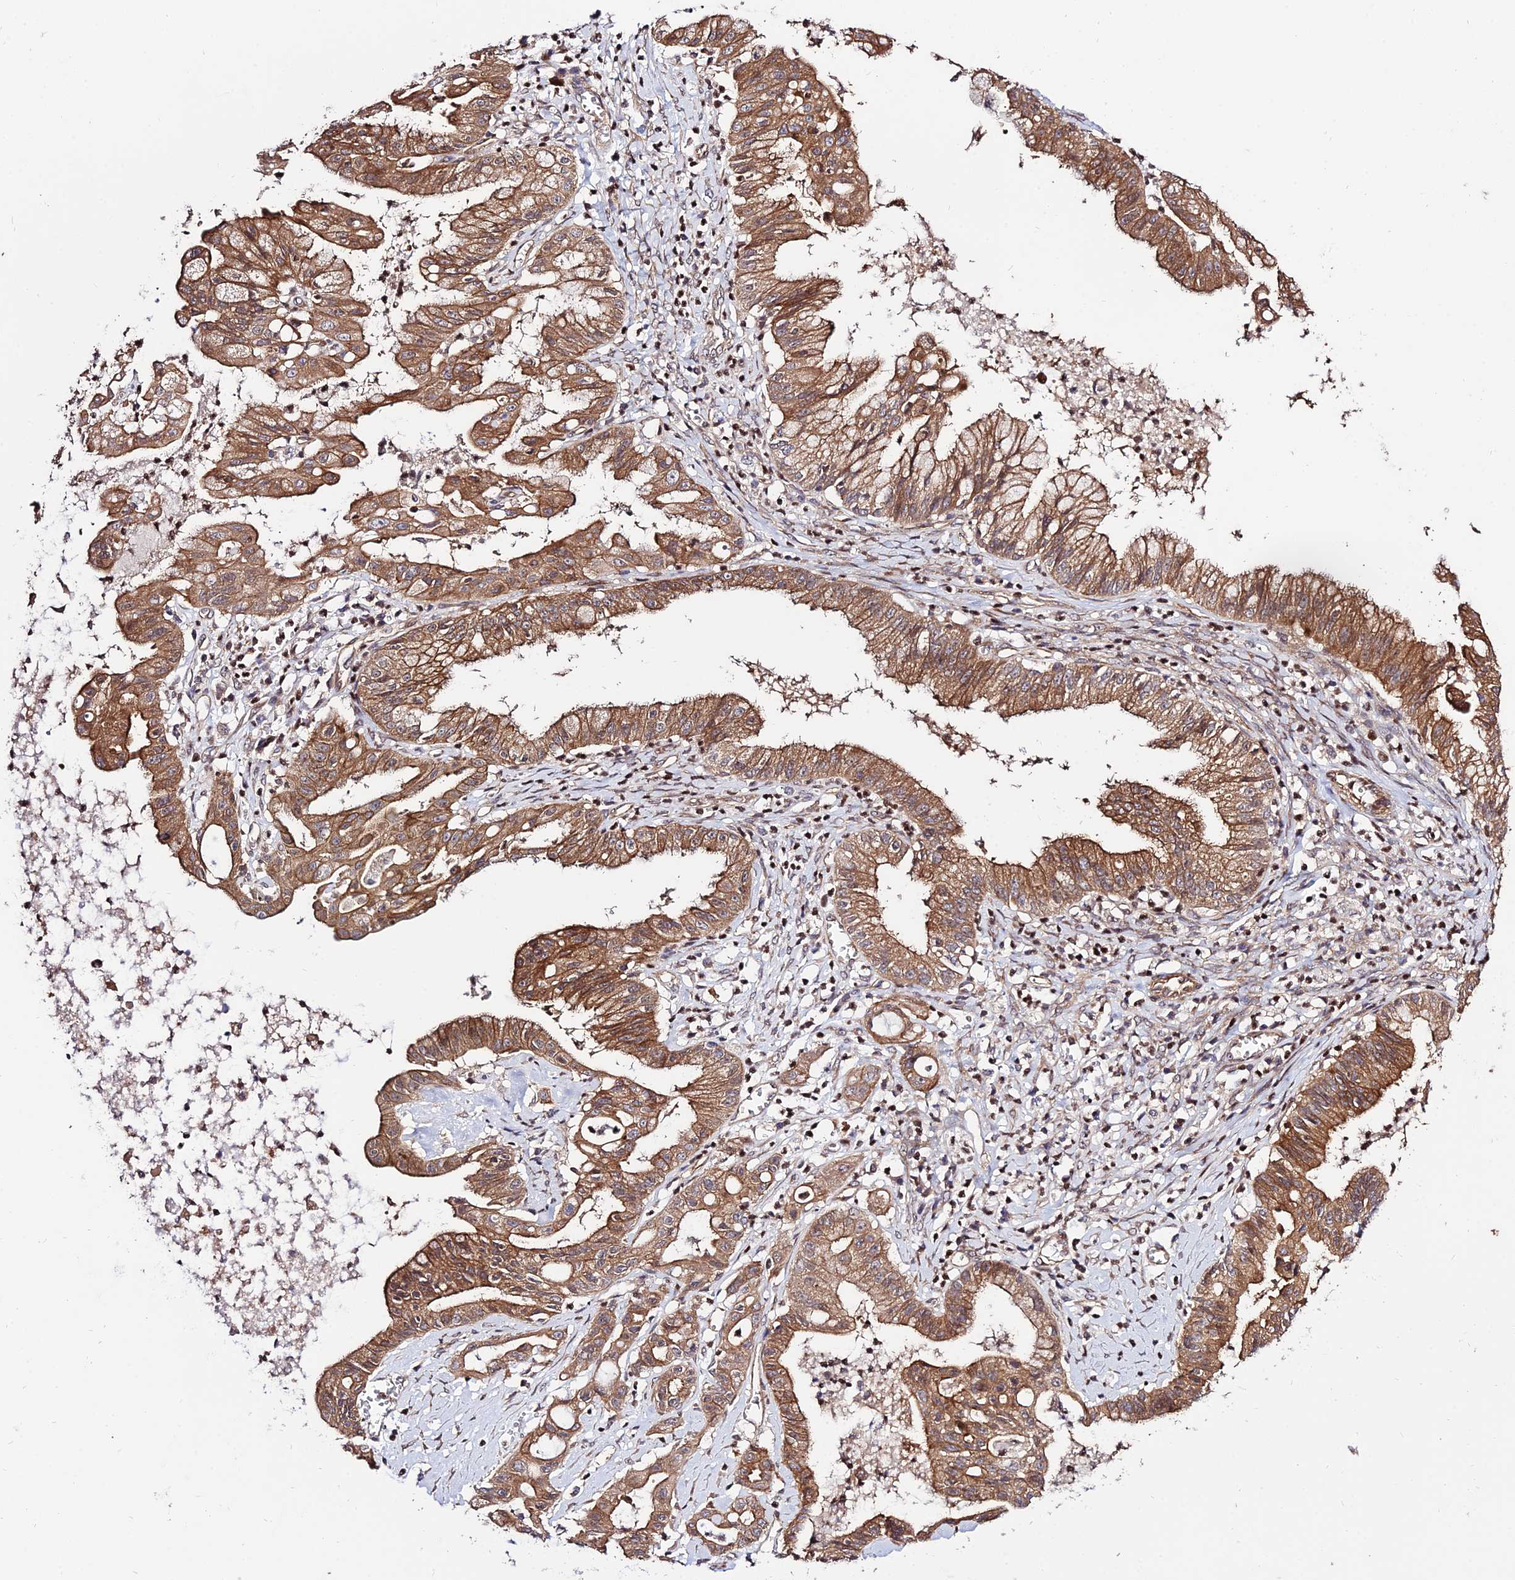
{"staining": {"intensity": "moderate", "quantity": ">75%", "location": "cytoplasmic/membranous"}, "tissue": "ovarian cancer", "cell_type": "Tumor cells", "image_type": "cancer", "snomed": [{"axis": "morphology", "description": "Cystadenocarcinoma, mucinous, NOS"}, {"axis": "topography", "description": "Ovary"}], "caption": "A histopathology image of human mucinous cystadenocarcinoma (ovarian) stained for a protein reveals moderate cytoplasmic/membranous brown staining in tumor cells. (DAB (3,3'-diaminobenzidine) IHC, brown staining for protein, blue staining for nuclei).", "gene": "SMG6", "patient": {"sex": "female", "age": 70}}